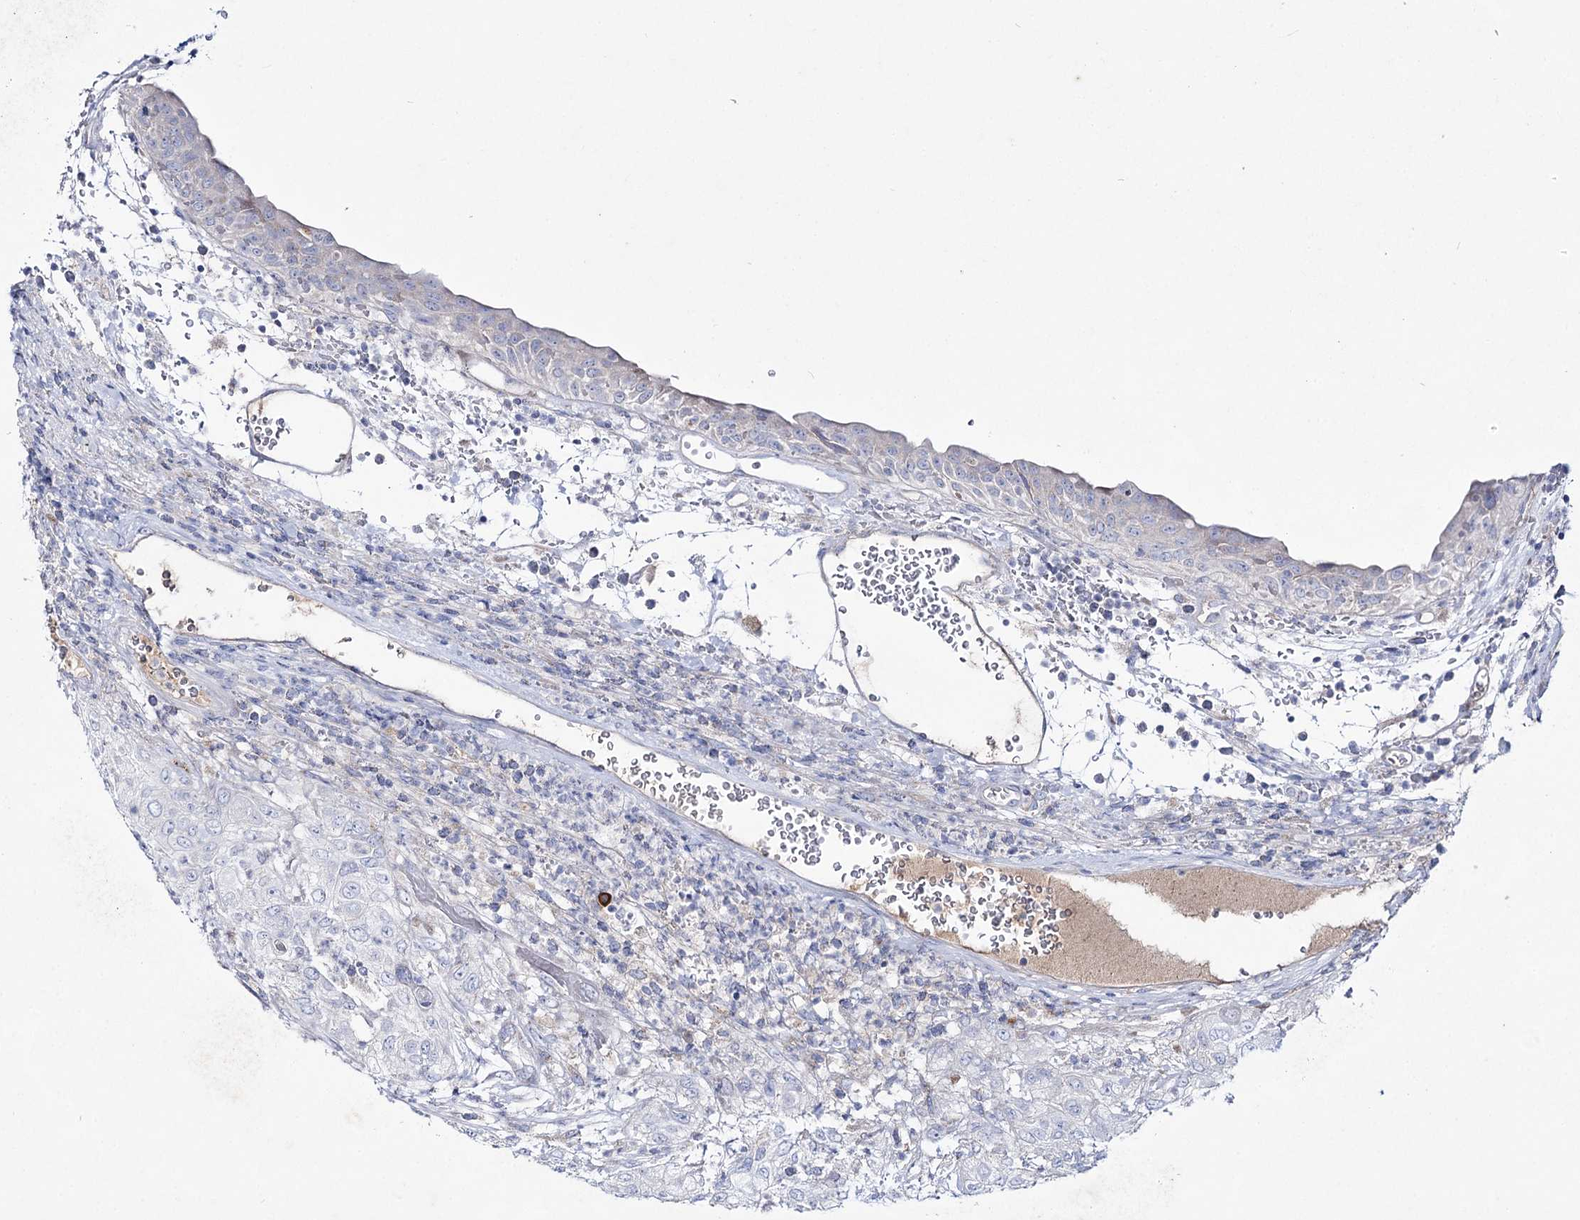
{"staining": {"intensity": "negative", "quantity": "none", "location": "none"}, "tissue": "urothelial cancer", "cell_type": "Tumor cells", "image_type": "cancer", "snomed": [{"axis": "morphology", "description": "Urothelial carcinoma, High grade"}, {"axis": "topography", "description": "Urinary bladder"}], "caption": "Tumor cells are negative for protein expression in human urothelial cancer.", "gene": "NAGLU", "patient": {"sex": "female", "age": 79}}